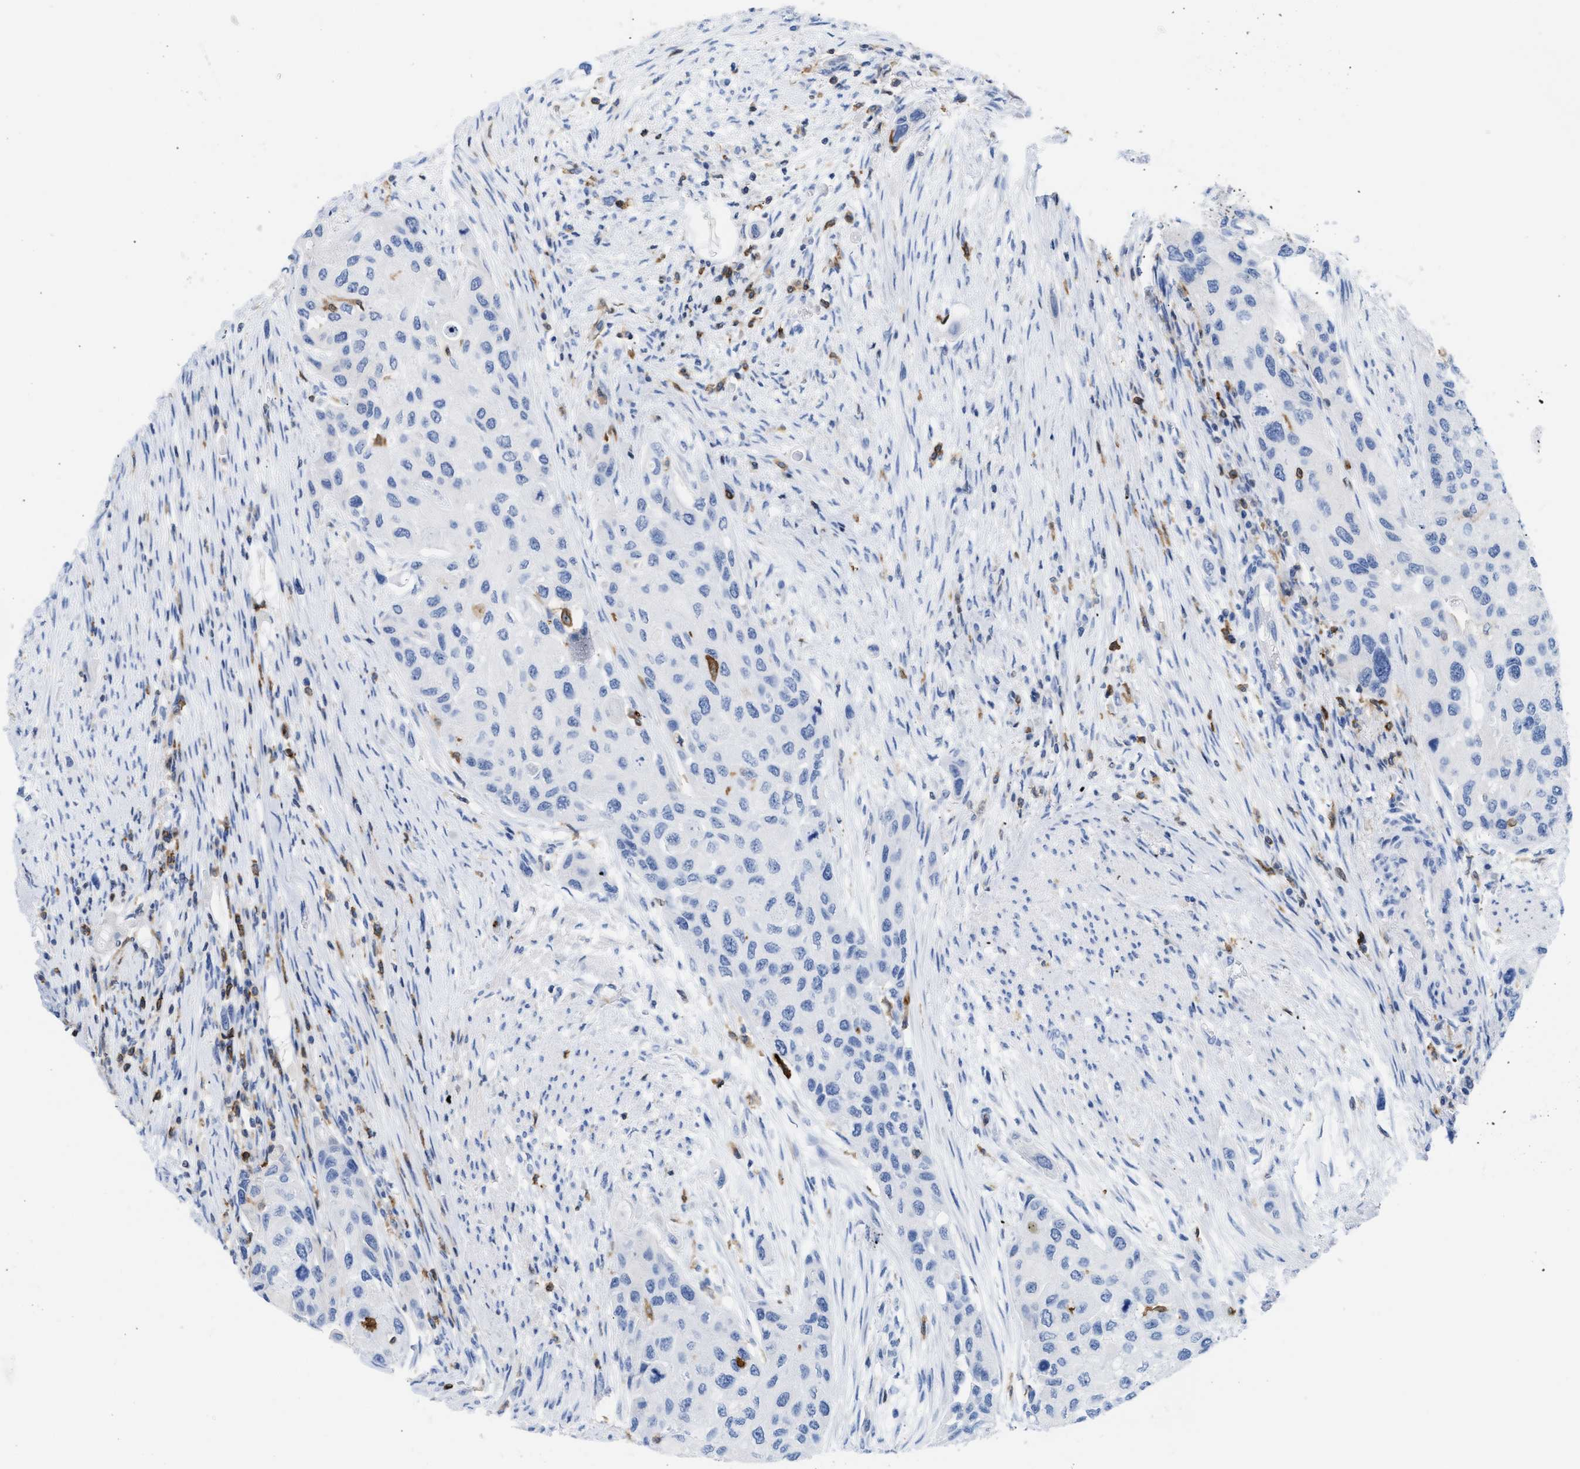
{"staining": {"intensity": "negative", "quantity": "none", "location": "none"}, "tissue": "urothelial cancer", "cell_type": "Tumor cells", "image_type": "cancer", "snomed": [{"axis": "morphology", "description": "Urothelial carcinoma, High grade"}, {"axis": "topography", "description": "Urinary bladder"}], "caption": "Tumor cells show no significant expression in urothelial carcinoma (high-grade).", "gene": "LCP1", "patient": {"sex": "female", "age": 56}}